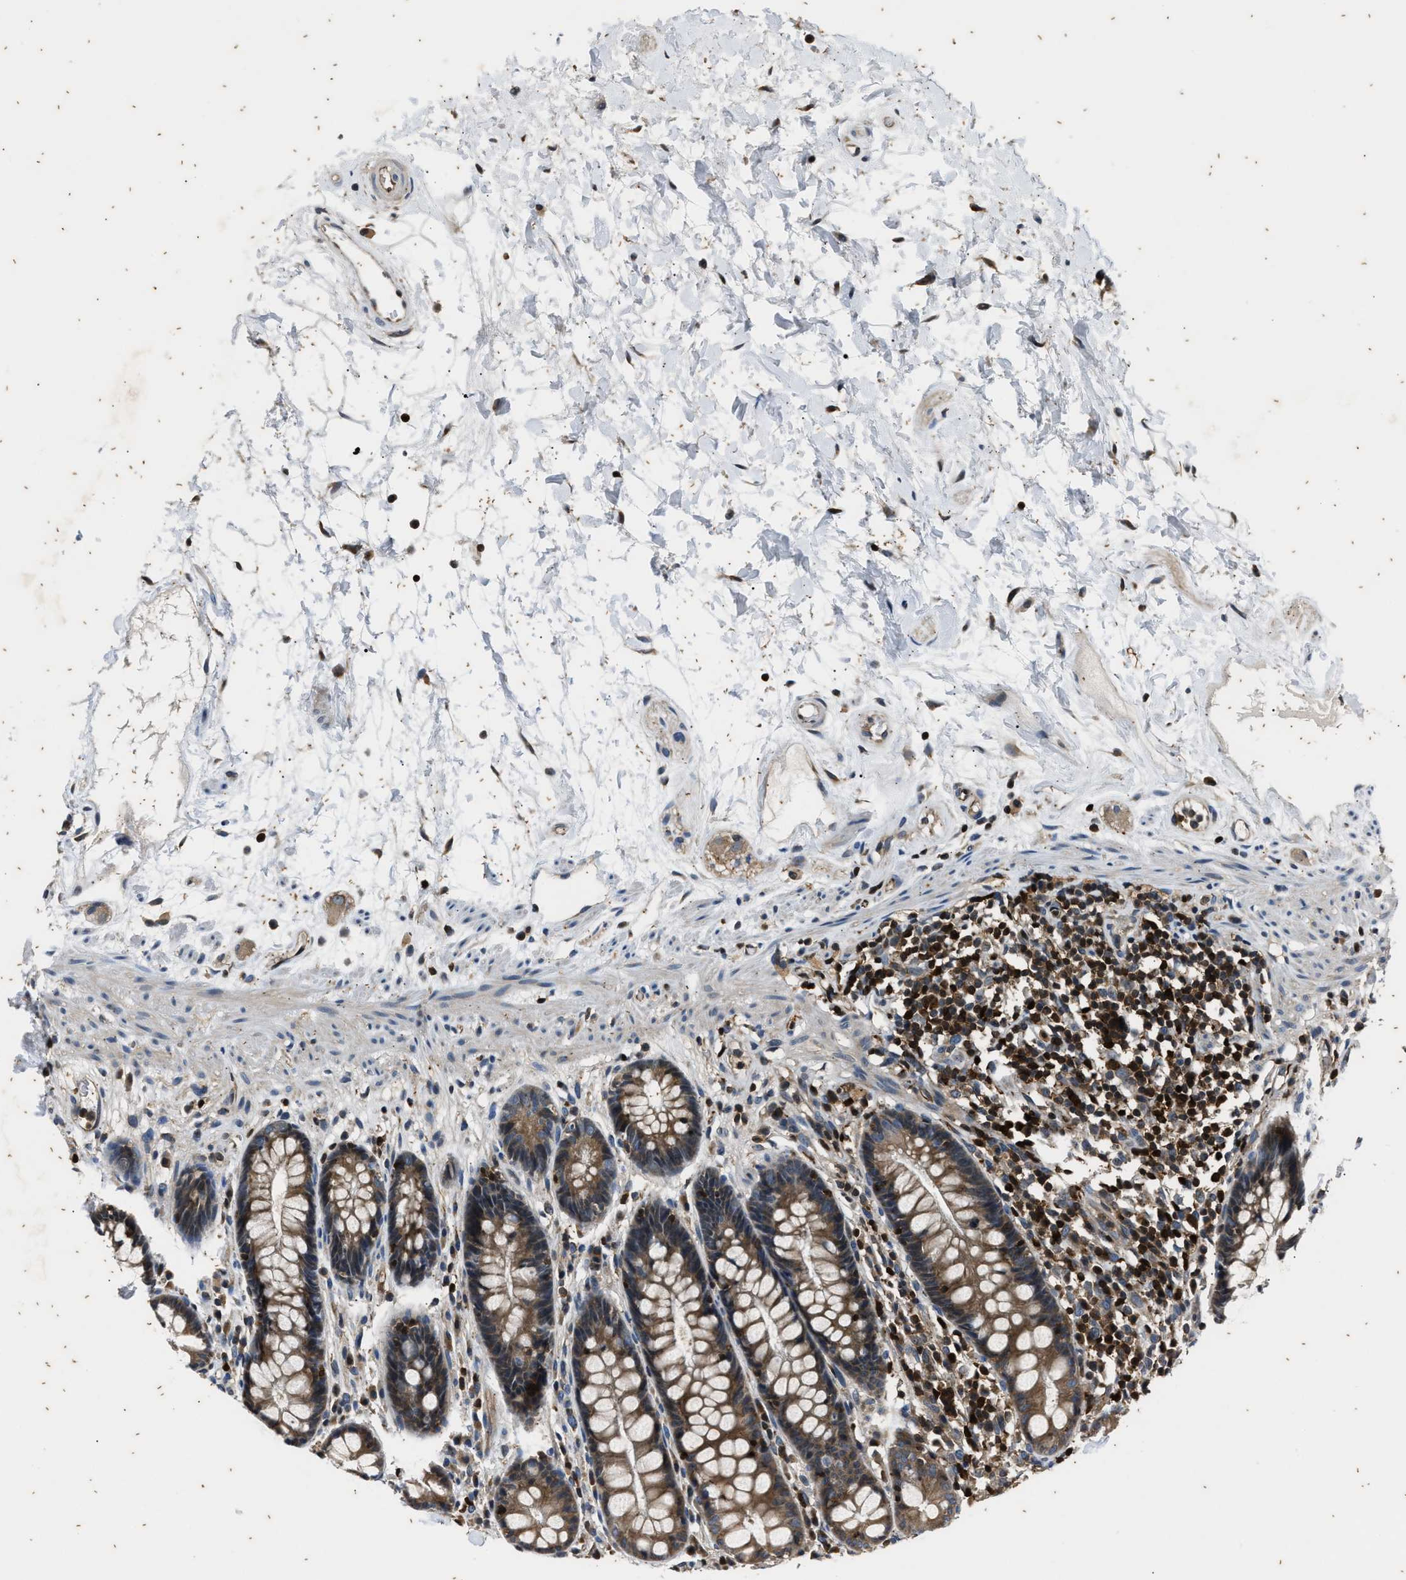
{"staining": {"intensity": "moderate", "quantity": ">75%", "location": "cytoplasmic/membranous"}, "tissue": "rectum", "cell_type": "Glandular cells", "image_type": "normal", "snomed": [{"axis": "morphology", "description": "Normal tissue, NOS"}, {"axis": "topography", "description": "Rectum"}], "caption": "A brown stain labels moderate cytoplasmic/membranous positivity of a protein in glandular cells of benign human rectum. (DAB (3,3'-diaminobenzidine) IHC with brightfield microscopy, high magnification).", "gene": "PTPN7", "patient": {"sex": "male", "age": 64}}